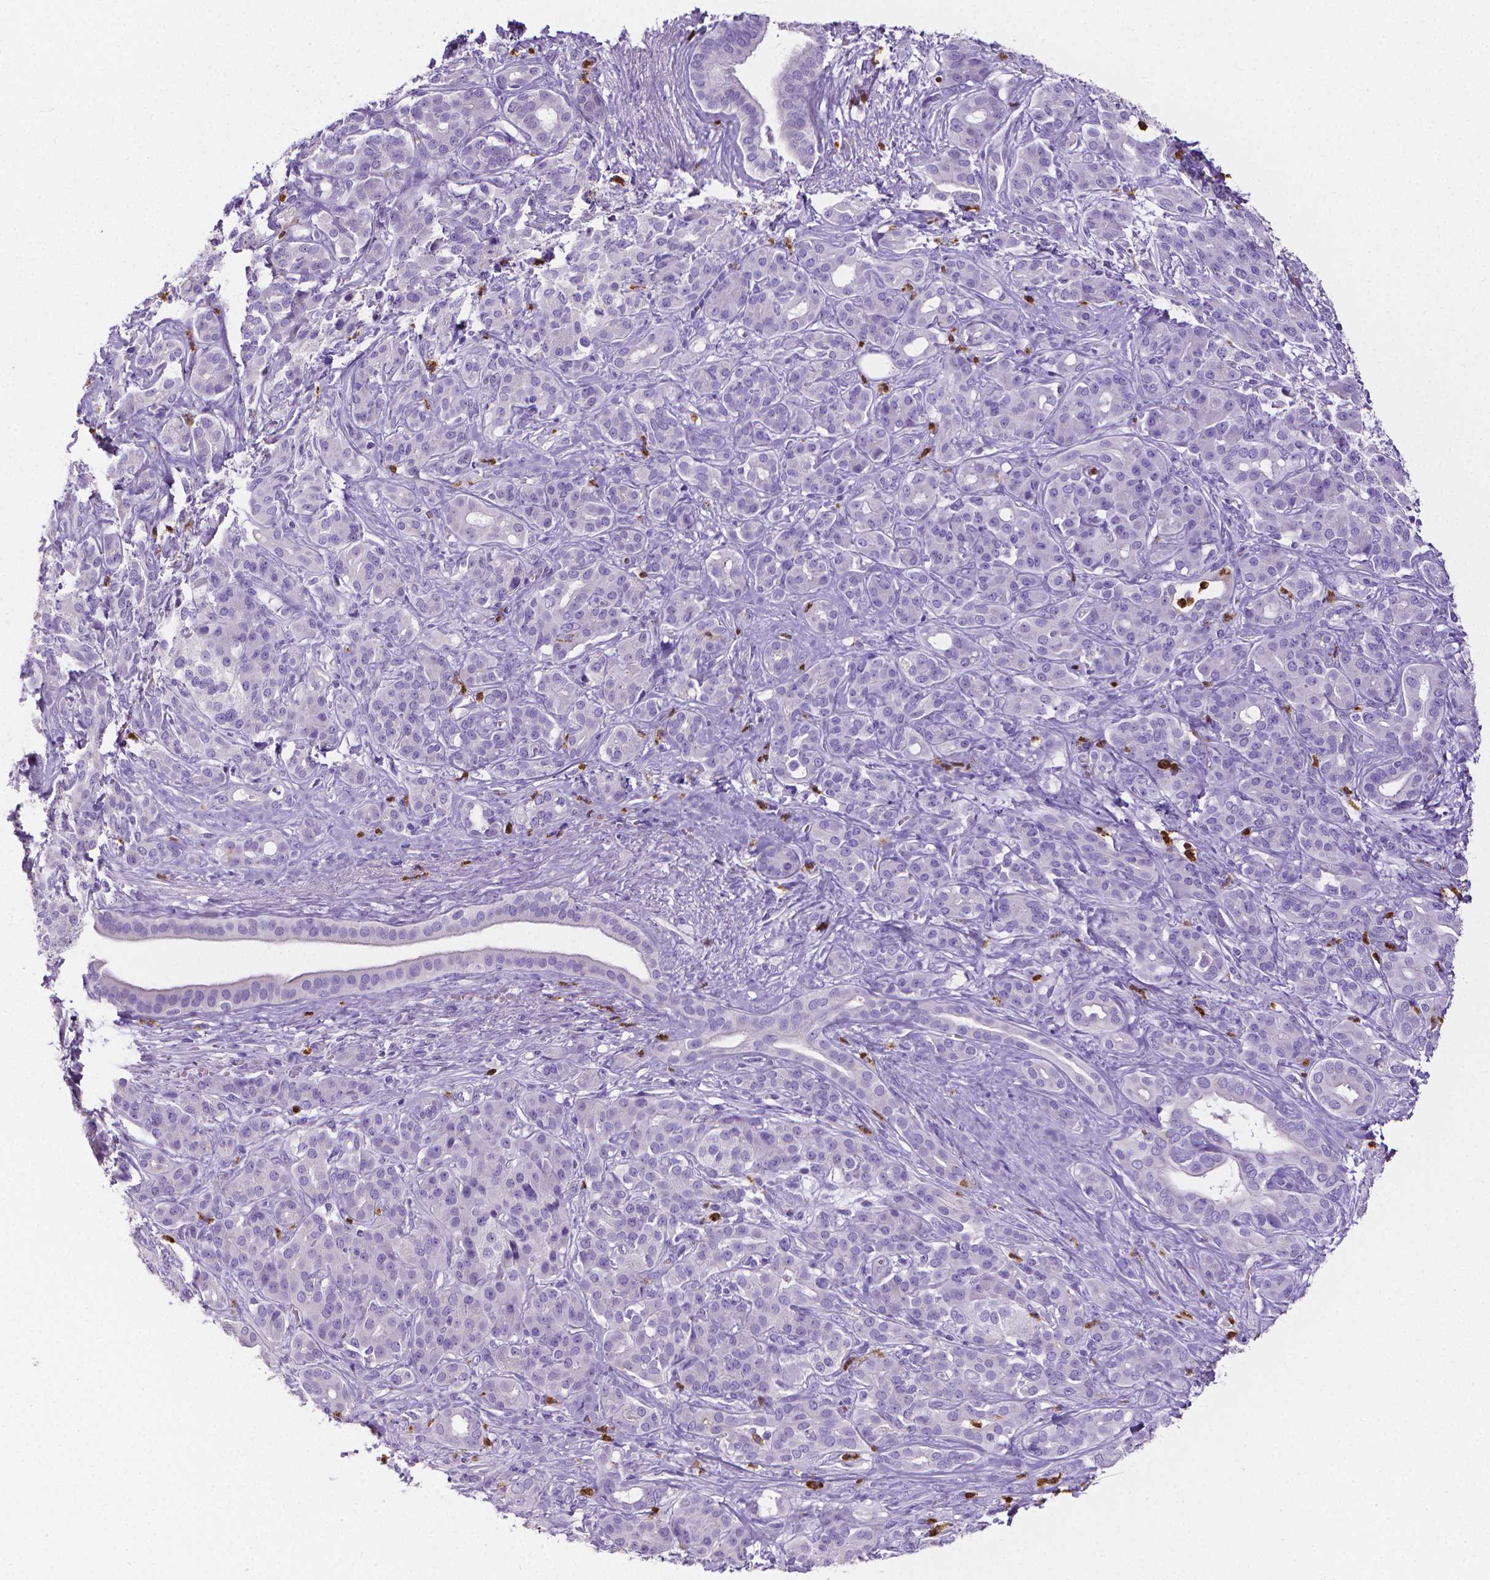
{"staining": {"intensity": "negative", "quantity": "none", "location": "none"}, "tissue": "pancreatic cancer", "cell_type": "Tumor cells", "image_type": "cancer", "snomed": [{"axis": "morphology", "description": "Normal tissue, NOS"}, {"axis": "morphology", "description": "Inflammation, NOS"}, {"axis": "morphology", "description": "Adenocarcinoma, NOS"}, {"axis": "topography", "description": "Pancreas"}], "caption": "Pancreatic adenocarcinoma was stained to show a protein in brown. There is no significant expression in tumor cells. (DAB (3,3'-diaminobenzidine) immunohistochemistry (IHC), high magnification).", "gene": "MMP9", "patient": {"sex": "male", "age": 57}}